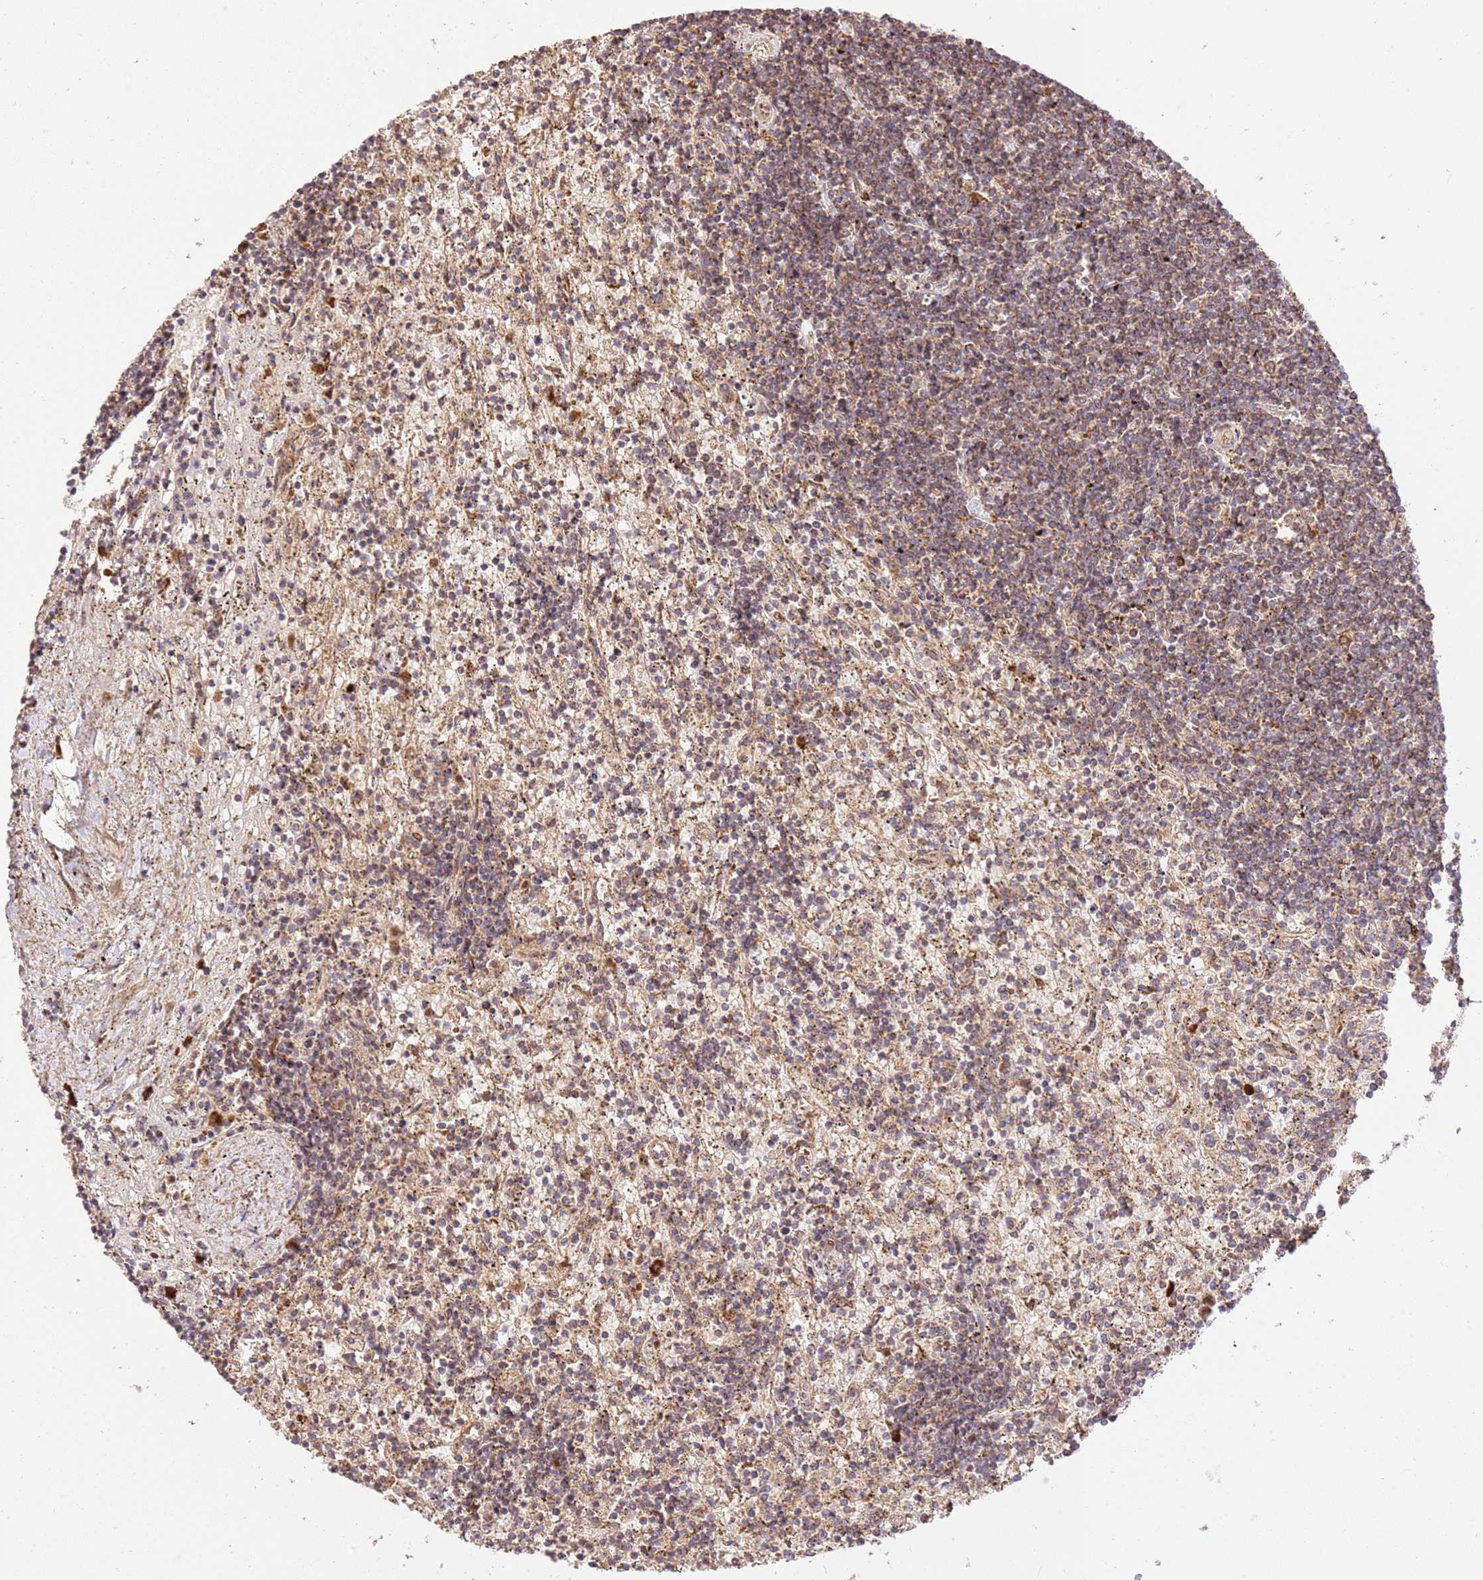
{"staining": {"intensity": "weak", "quantity": "25%-75%", "location": "cytoplasmic/membranous"}, "tissue": "lymphoma", "cell_type": "Tumor cells", "image_type": "cancer", "snomed": [{"axis": "morphology", "description": "Malignant lymphoma, non-Hodgkin's type, Low grade"}, {"axis": "topography", "description": "Spleen"}], "caption": "Protein staining of lymphoma tissue exhibits weak cytoplasmic/membranous expression in about 25%-75% of tumor cells.", "gene": "SPATA2L", "patient": {"sex": "male", "age": 76}}